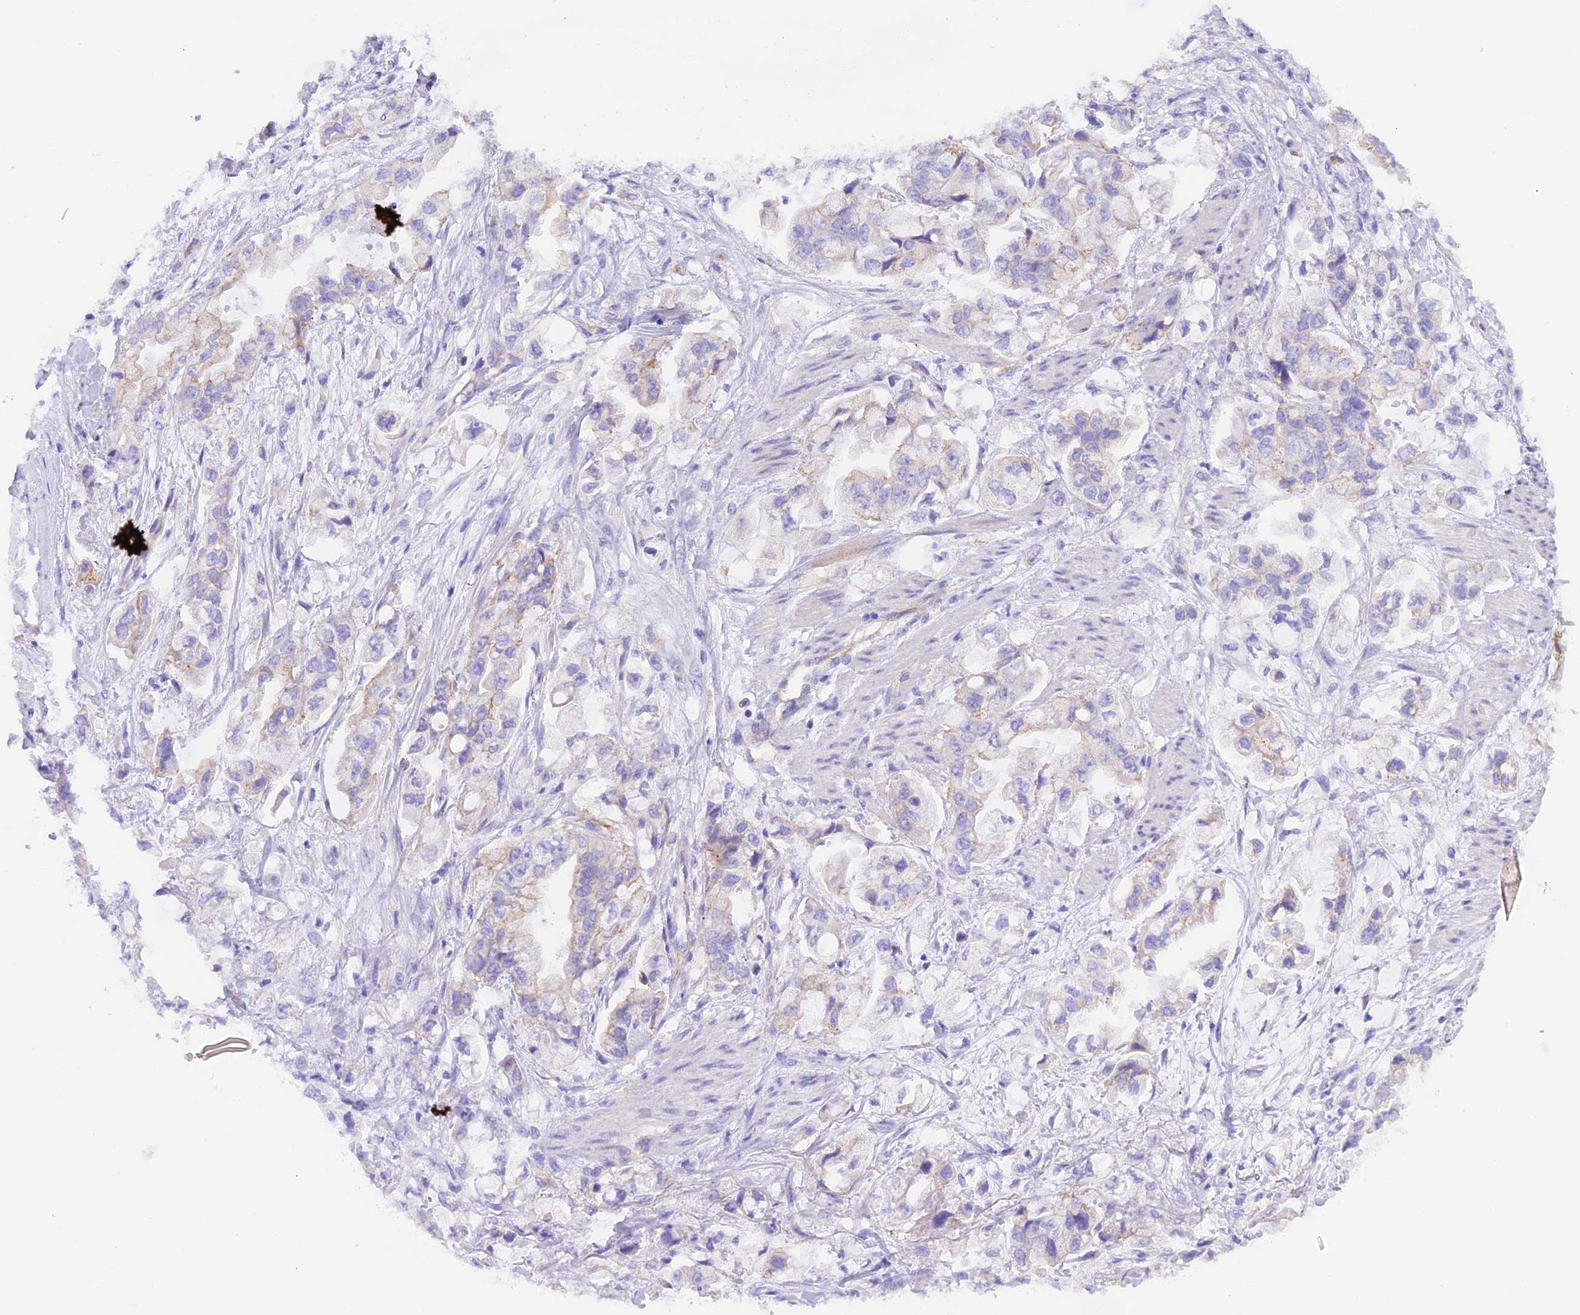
{"staining": {"intensity": "negative", "quantity": "none", "location": "none"}, "tissue": "stomach cancer", "cell_type": "Tumor cells", "image_type": "cancer", "snomed": [{"axis": "morphology", "description": "Adenocarcinoma, NOS"}, {"axis": "topography", "description": "Stomach"}], "caption": "The image exhibits no significant expression in tumor cells of adenocarcinoma (stomach).", "gene": "FAM193A", "patient": {"sex": "male", "age": 62}}